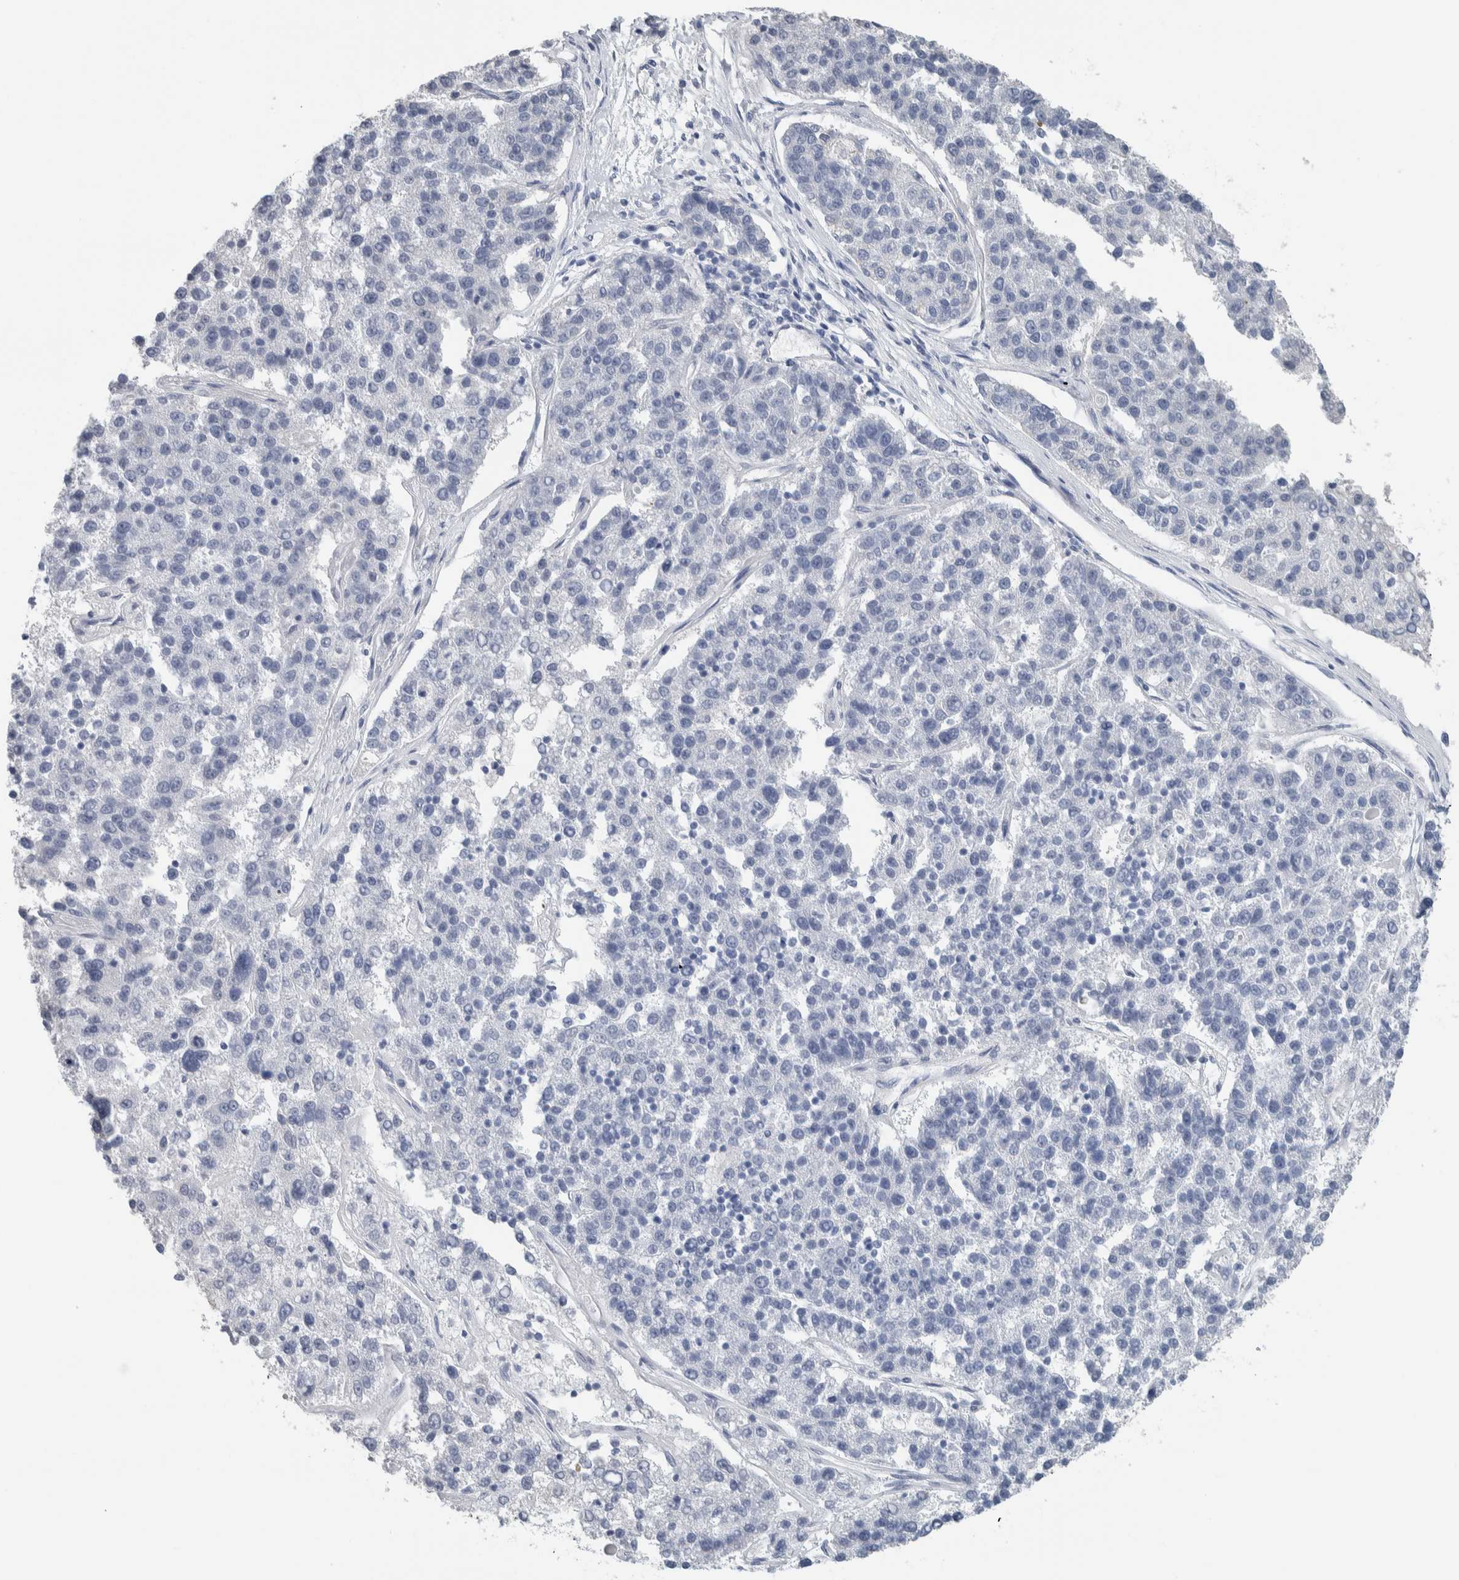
{"staining": {"intensity": "negative", "quantity": "none", "location": "none"}, "tissue": "pancreatic cancer", "cell_type": "Tumor cells", "image_type": "cancer", "snomed": [{"axis": "morphology", "description": "Adenocarcinoma, NOS"}, {"axis": "topography", "description": "Pancreas"}], "caption": "This is an immunohistochemistry (IHC) image of human pancreatic adenocarcinoma. There is no staining in tumor cells.", "gene": "NEFM", "patient": {"sex": "female", "age": 61}}